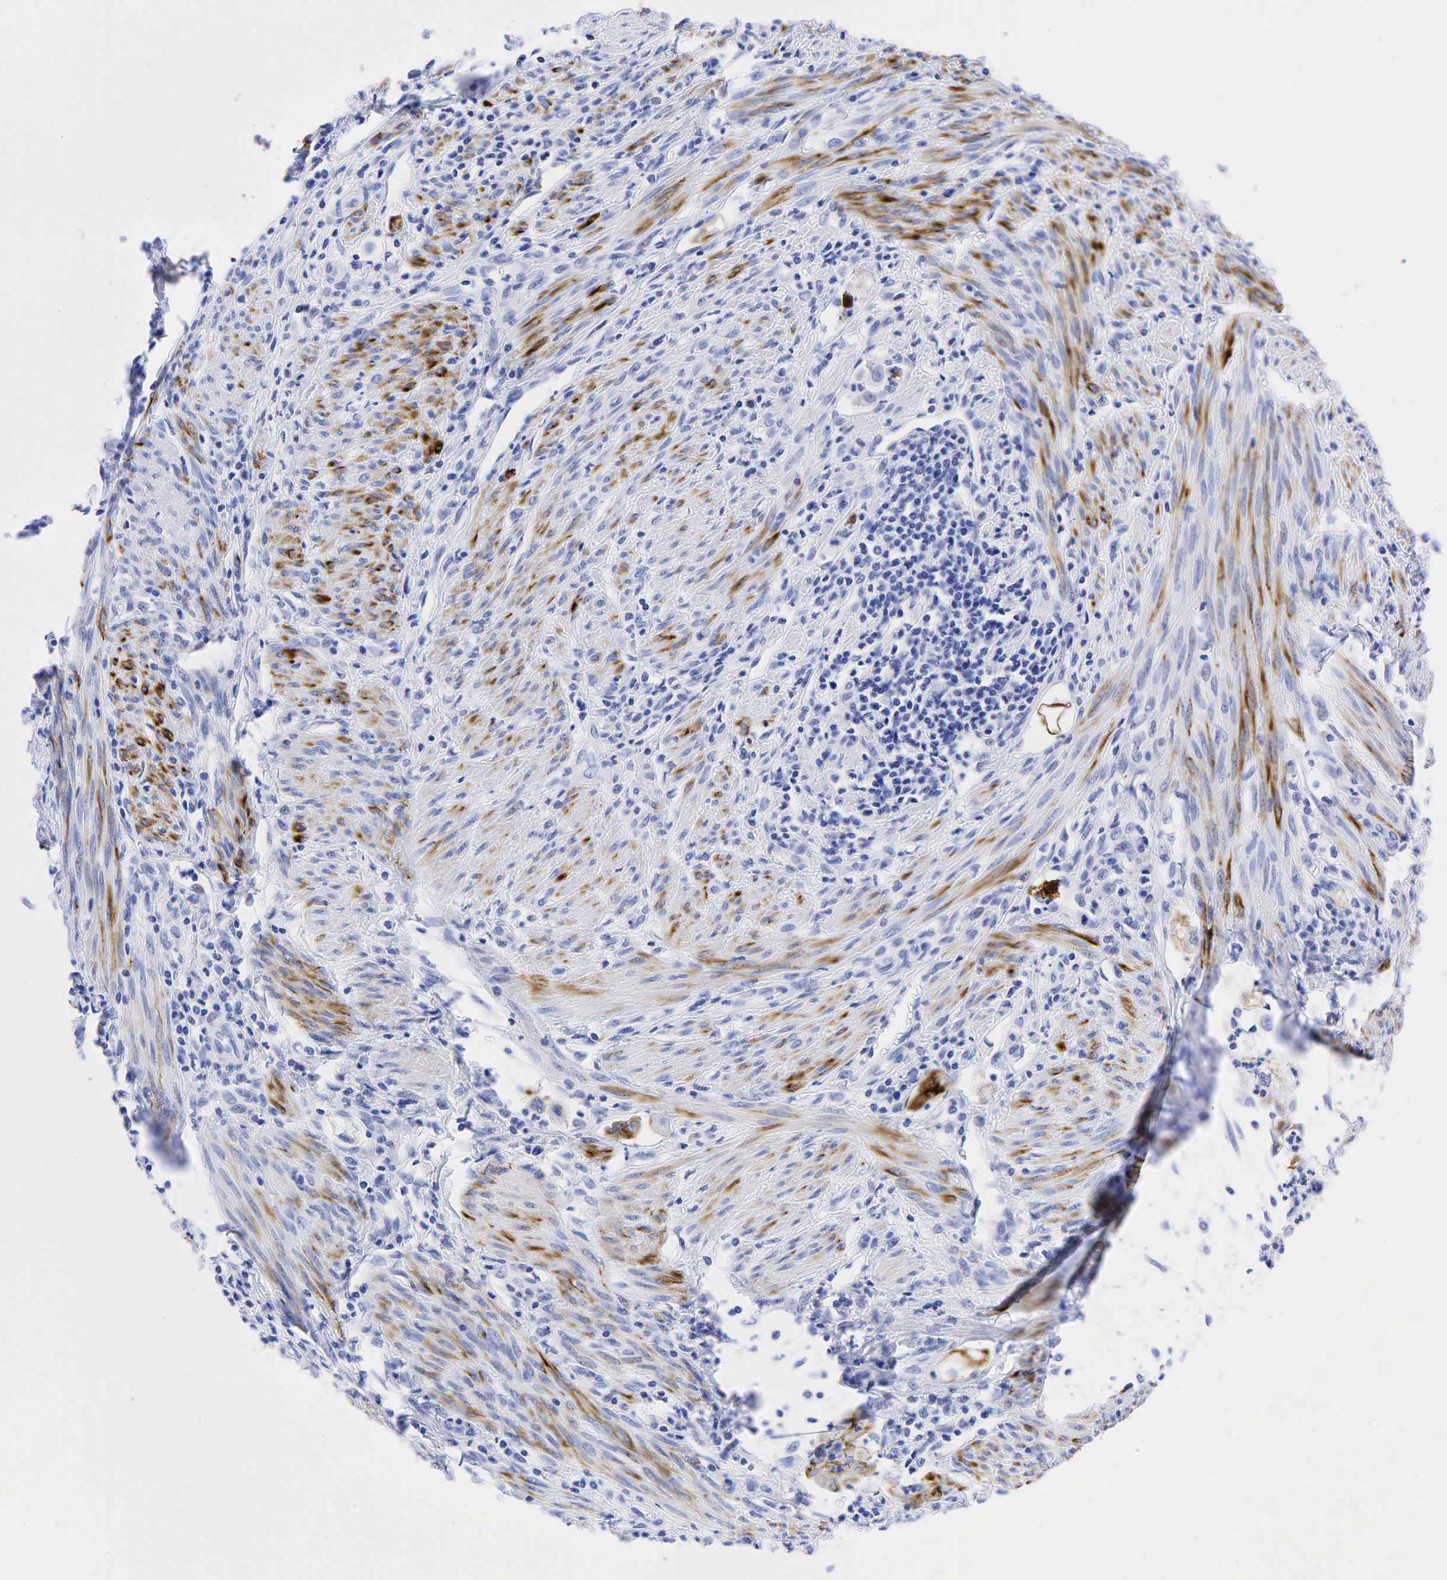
{"staining": {"intensity": "strong", "quantity": ">75%", "location": "cytoplasmic/membranous"}, "tissue": "endometrial cancer", "cell_type": "Tumor cells", "image_type": "cancer", "snomed": [{"axis": "morphology", "description": "Adenocarcinoma, NOS"}, {"axis": "topography", "description": "Endometrium"}], "caption": "Brown immunohistochemical staining in adenocarcinoma (endometrial) reveals strong cytoplasmic/membranous expression in about >75% of tumor cells.", "gene": "KRT18", "patient": {"sex": "female", "age": 75}}